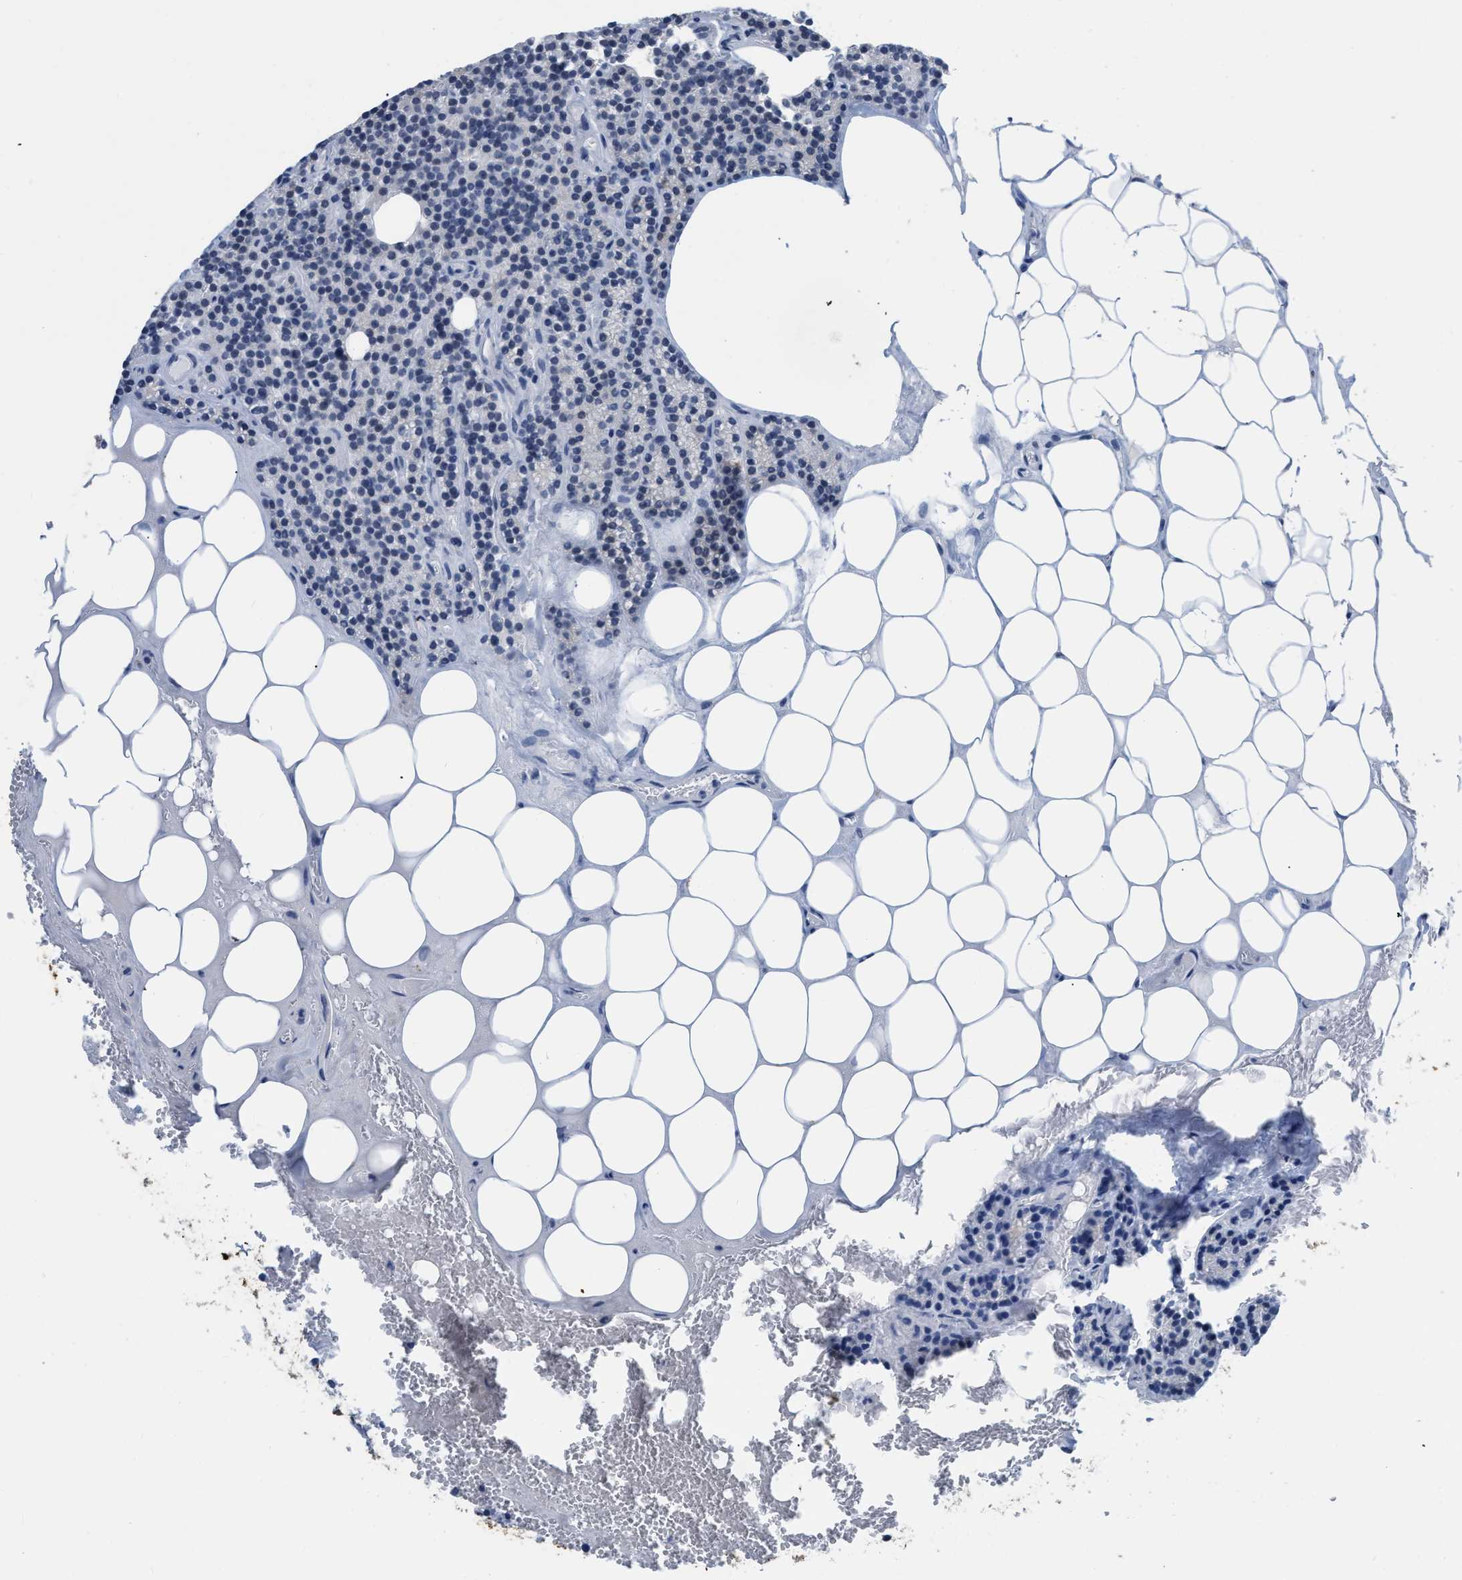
{"staining": {"intensity": "moderate", "quantity": "25%-75%", "location": "cytoplasmic/membranous"}, "tissue": "parathyroid gland", "cell_type": "Glandular cells", "image_type": "normal", "snomed": [{"axis": "morphology", "description": "Normal tissue, NOS"}, {"axis": "morphology", "description": "Adenoma, NOS"}, {"axis": "topography", "description": "Parathyroid gland"}], "caption": "Protein staining demonstrates moderate cytoplasmic/membranous positivity in approximately 25%-75% of glandular cells in benign parathyroid gland. (DAB (3,3'-diaminobenzidine) IHC, brown staining for protein, blue staining for nuclei).", "gene": "CRYM", "patient": {"sex": "female", "age": 43}}